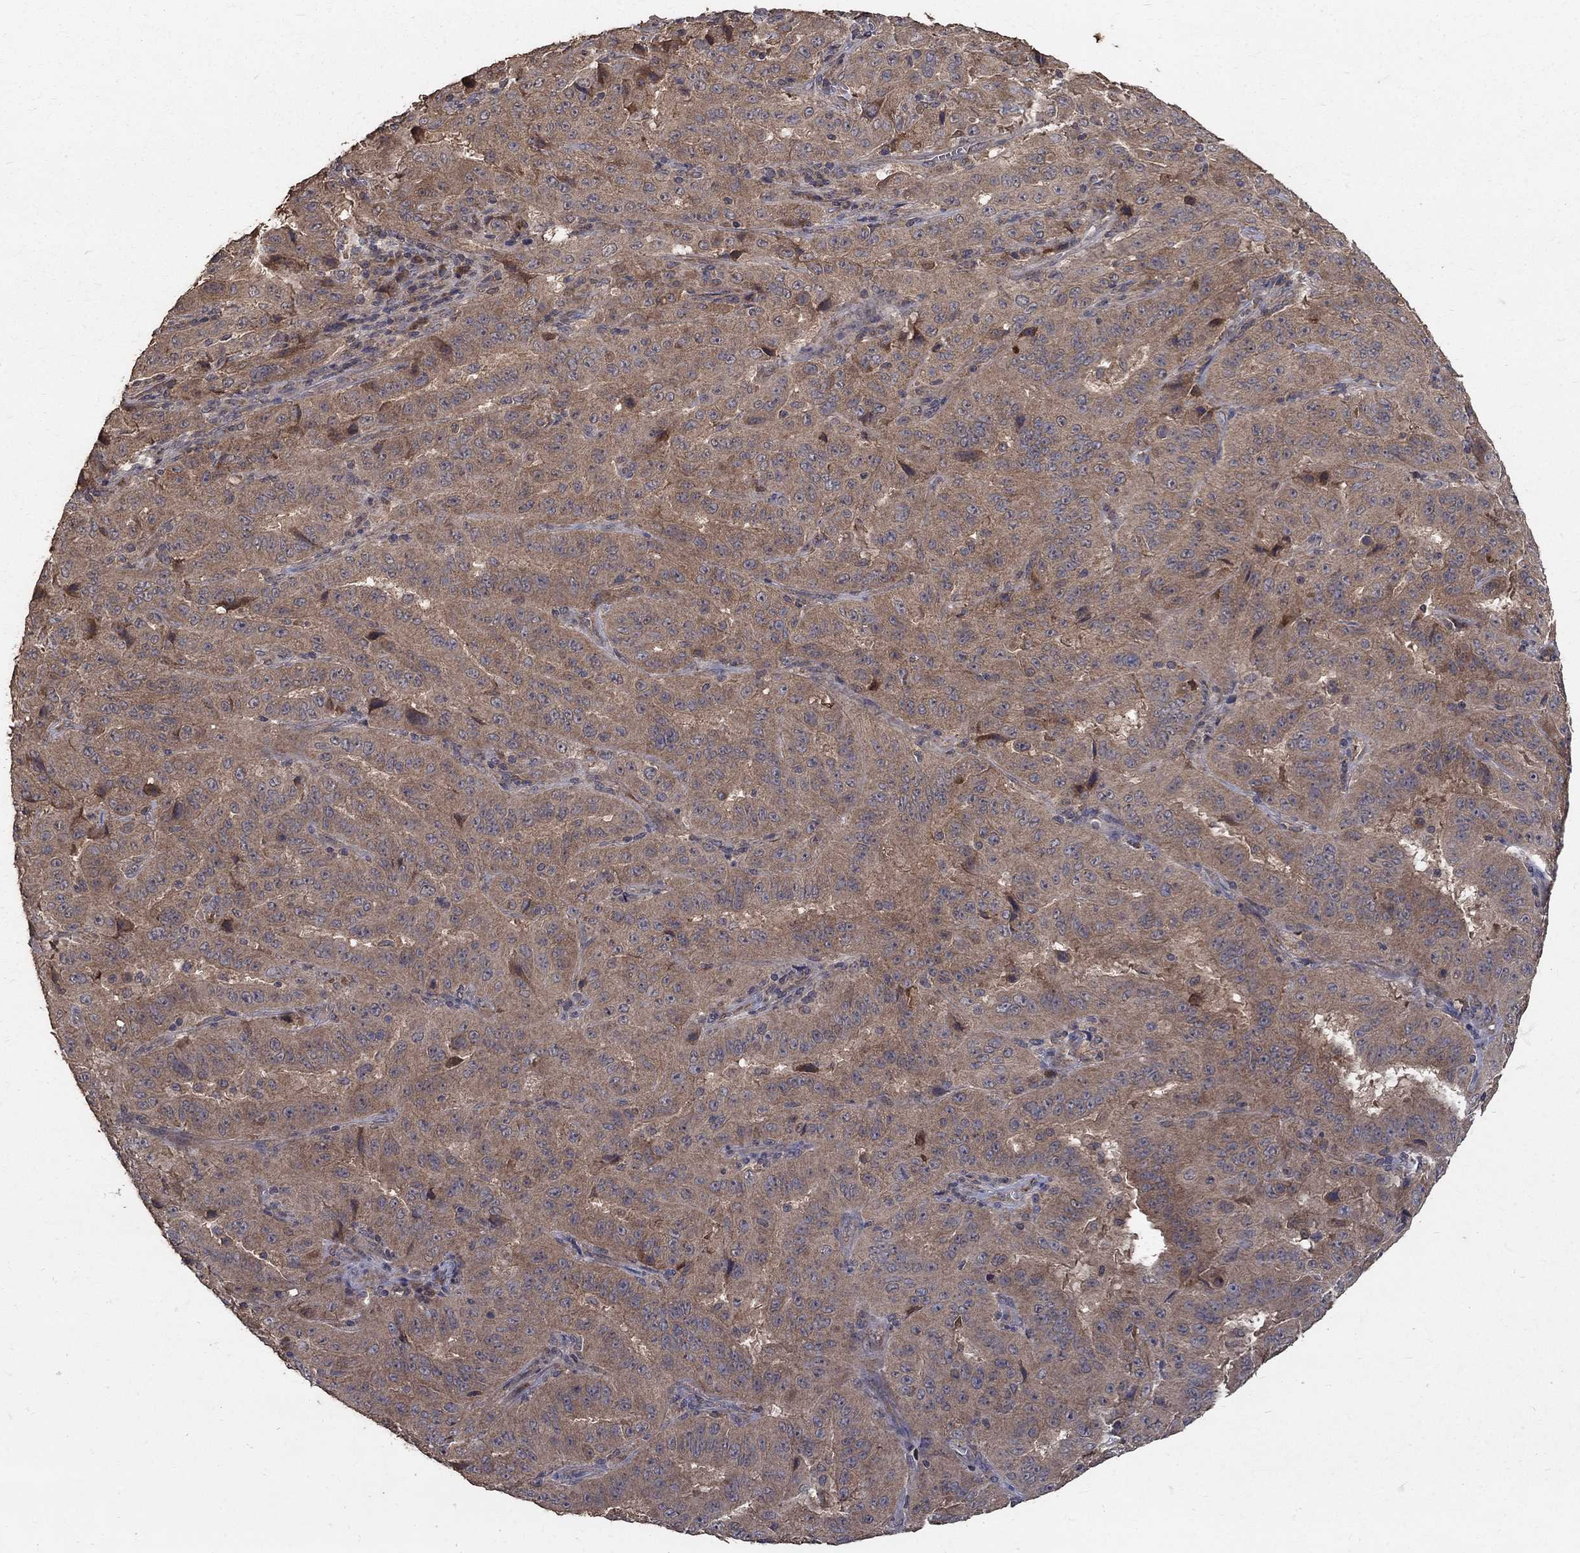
{"staining": {"intensity": "weak", "quantity": ">75%", "location": "cytoplasmic/membranous"}, "tissue": "pancreatic cancer", "cell_type": "Tumor cells", "image_type": "cancer", "snomed": [{"axis": "morphology", "description": "Adenocarcinoma, NOS"}, {"axis": "topography", "description": "Pancreas"}], "caption": "An image of pancreatic cancer stained for a protein reveals weak cytoplasmic/membranous brown staining in tumor cells.", "gene": "C17orf75", "patient": {"sex": "male", "age": 63}}